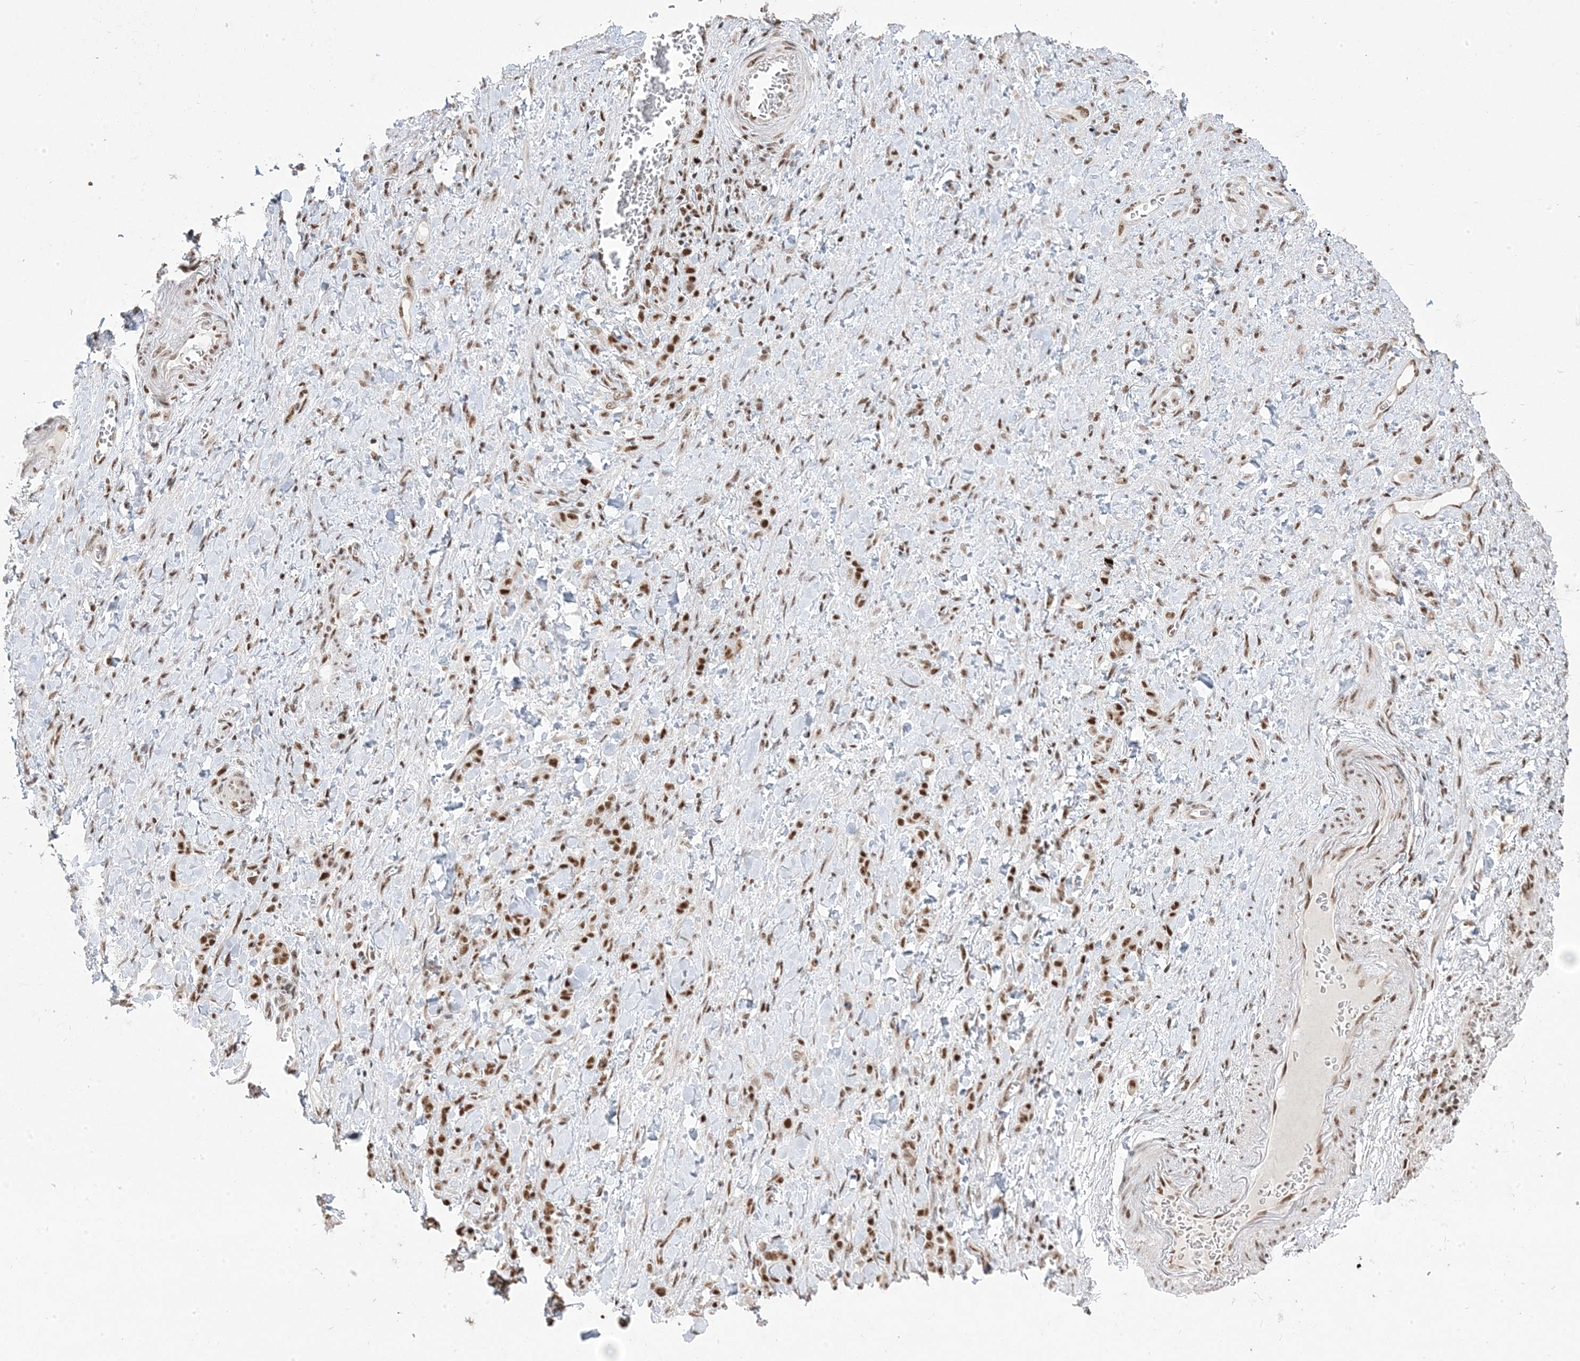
{"staining": {"intensity": "moderate", "quantity": ">75%", "location": "nuclear"}, "tissue": "stomach cancer", "cell_type": "Tumor cells", "image_type": "cancer", "snomed": [{"axis": "morphology", "description": "Normal tissue, NOS"}, {"axis": "morphology", "description": "Adenocarcinoma, NOS"}, {"axis": "topography", "description": "Stomach"}], "caption": "Approximately >75% of tumor cells in human stomach adenocarcinoma display moderate nuclear protein expression as visualized by brown immunohistochemical staining.", "gene": "MTREX", "patient": {"sex": "male", "age": 82}}